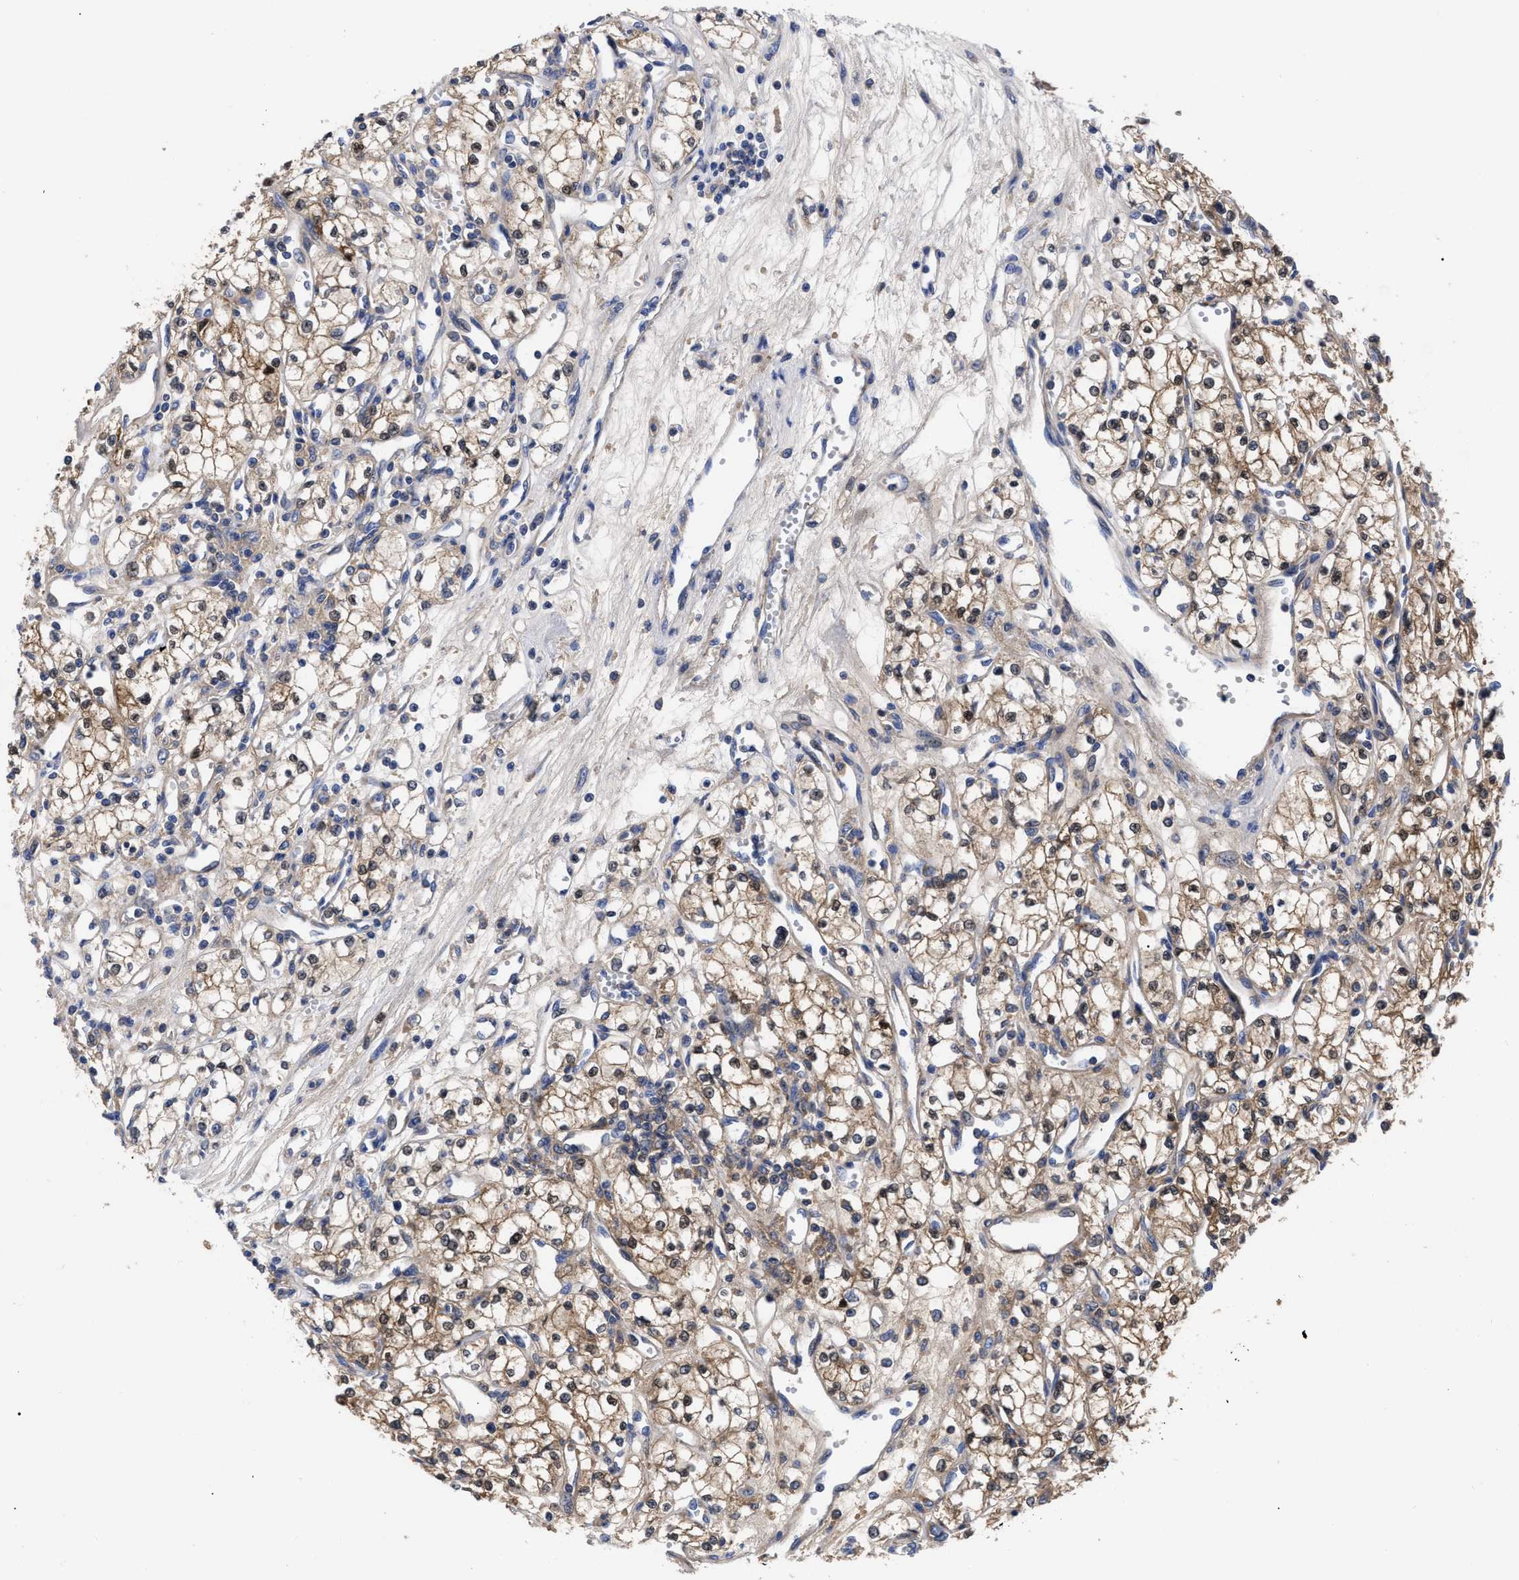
{"staining": {"intensity": "moderate", "quantity": ">75%", "location": "cytoplasmic/membranous"}, "tissue": "renal cancer", "cell_type": "Tumor cells", "image_type": "cancer", "snomed": [{"axis": "morphology", "description": "Adenocarcinoma, NOS"}, {"axis": "topography", "description": "Kidney"}], "caption": "Renal cancer (adenocarcinoma) stained with a brown dye reveals moderate cytoplasmic/membranous positive positivity in about >75% of tumor cells.", "gene": "RBKS", "patient": {"sex": "male", "age": 59}}